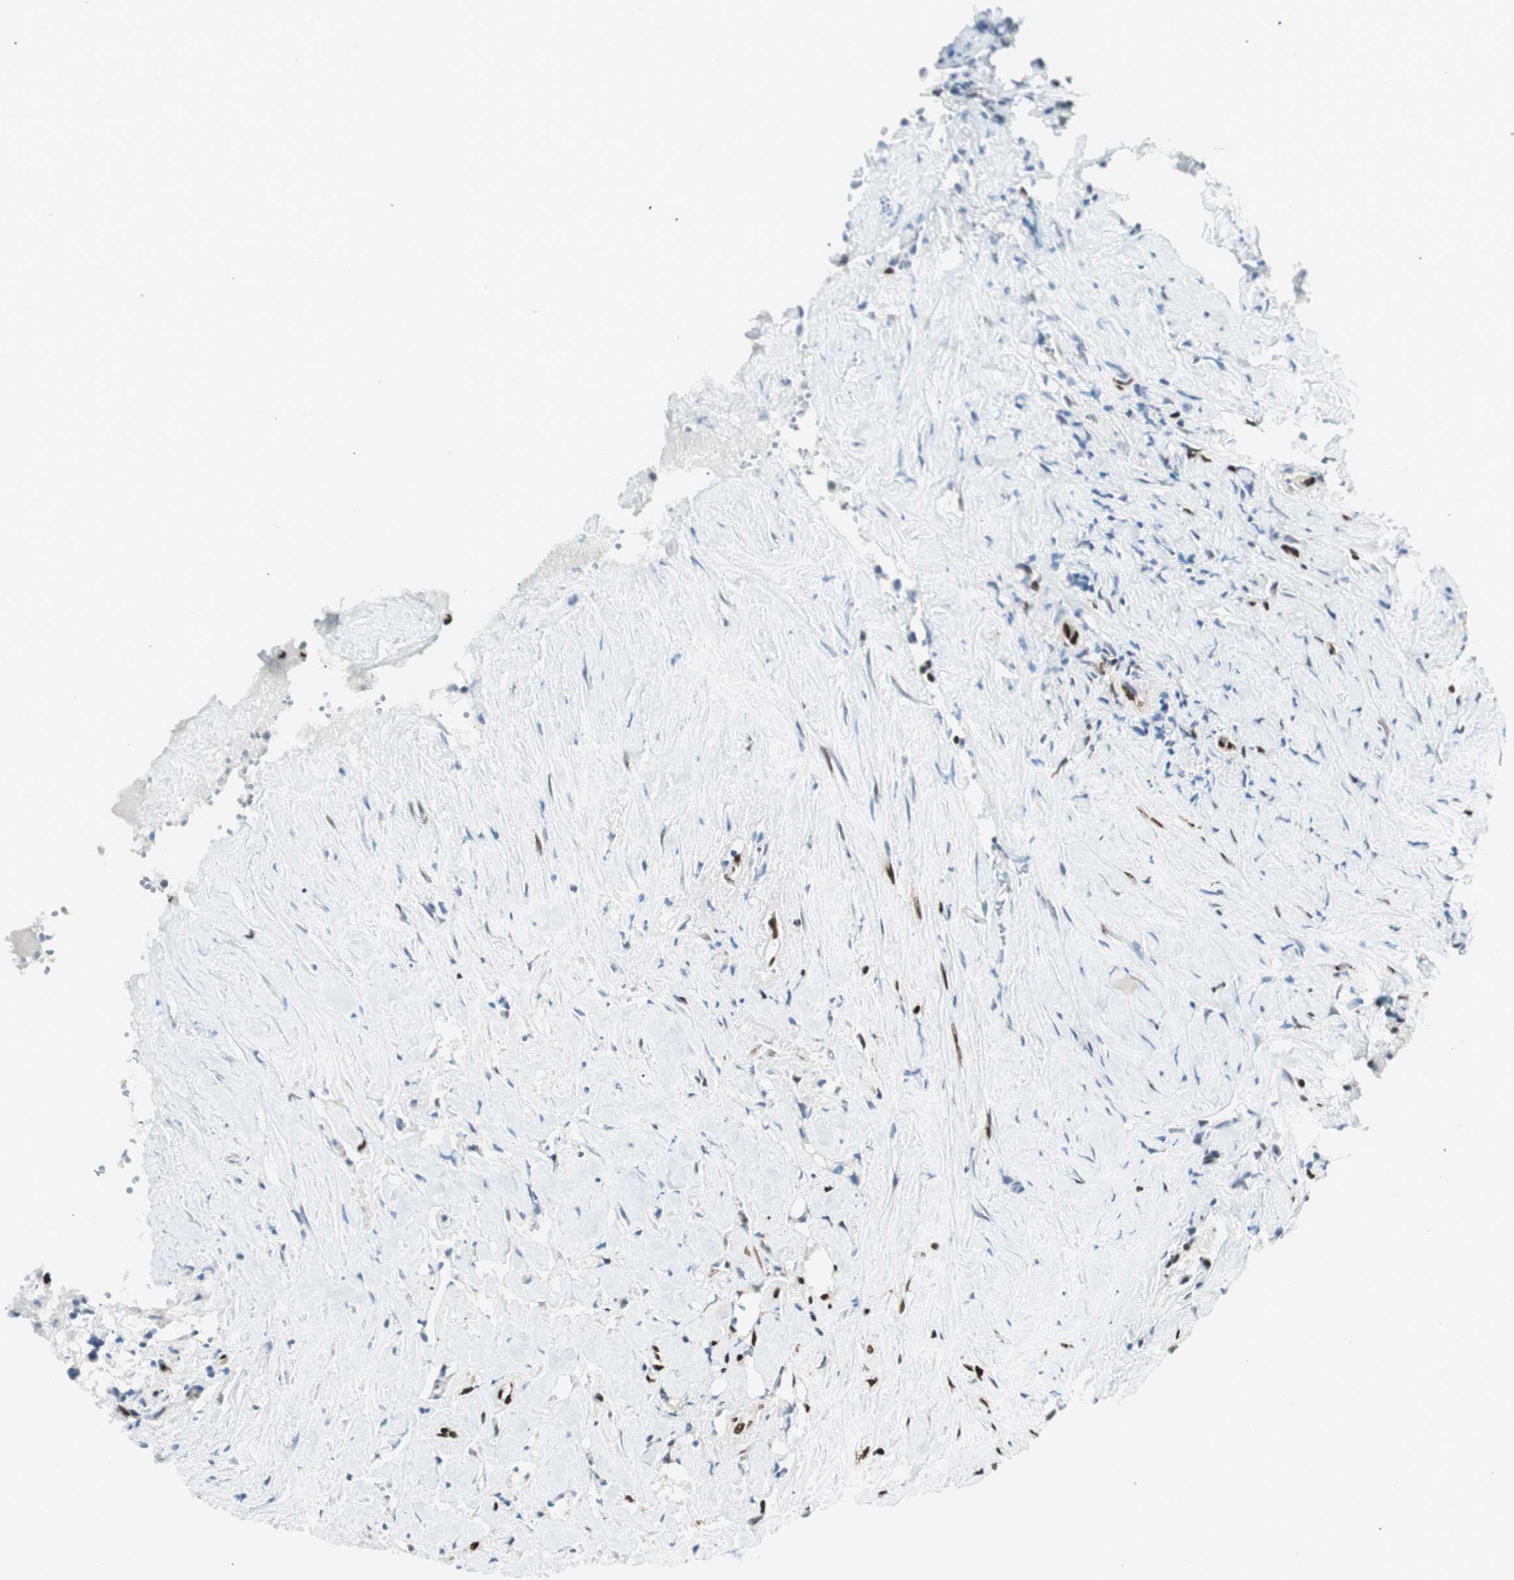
{"staining": {"intensity": "strong", "quantity": ">75%", "location": "nuclear"}, "tissue": "carcinoid", "cell_type": "Tumor cells", "image_type": "cancer", "snomed": [{"axis": "morphology", "description": "Carcinoid, malignant, NOS"}, {"axis": "topography", "description": "Colon"}], "caption": "The immunohistochemical stain highlights strong nuclear positivity in tumor cells of carcinoid tissue.", "gene": "EWSR1", "patient": {"sex": "female", "age": 61}}